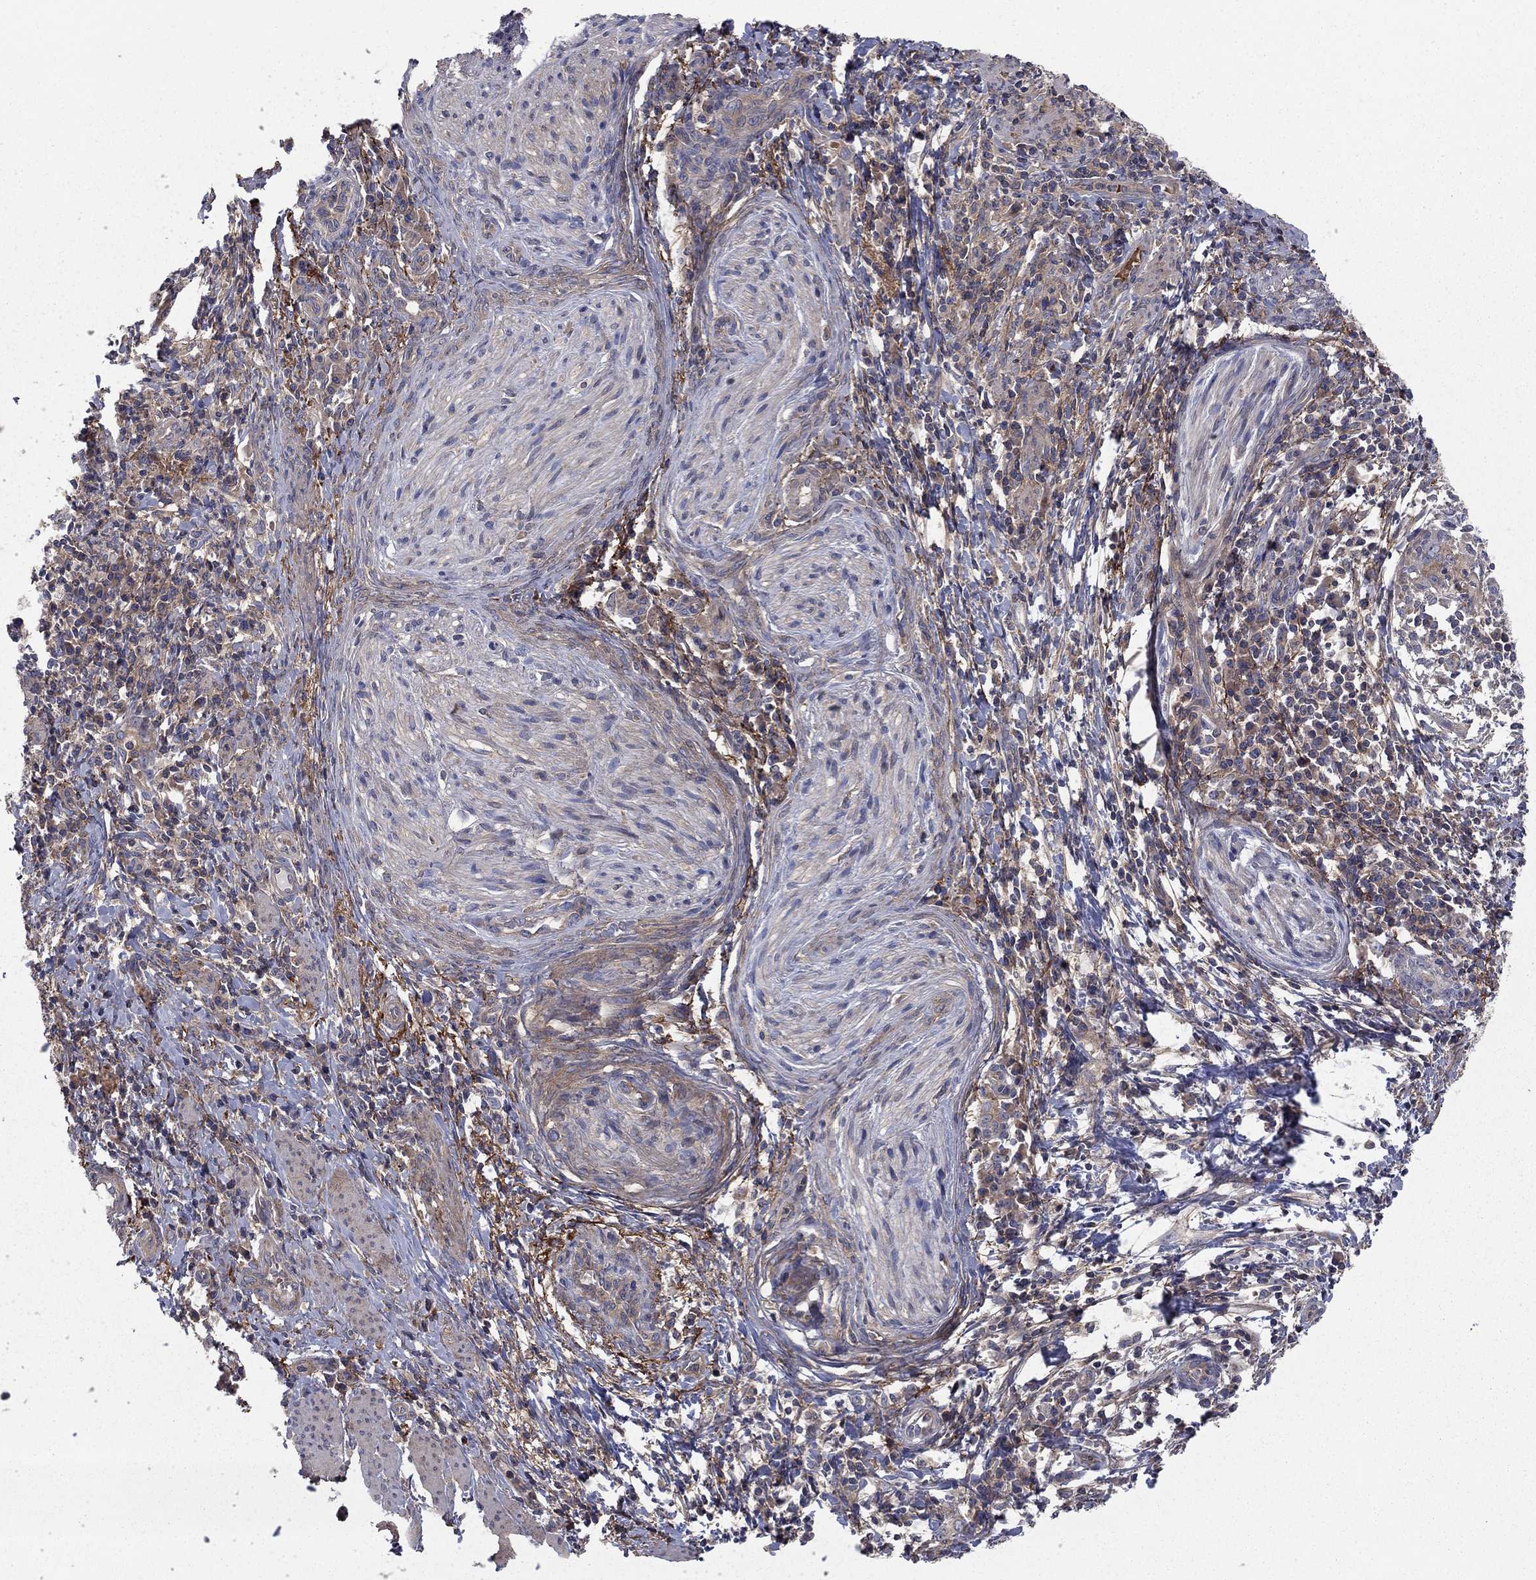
{"staining": {"intensity": "moderate", "quantity": ">75%", "location": "cytoplasmic/membranous"}, "tissue": "cervical cancer", "cell_type": "Tumor cells", "image_type": "cancer", "snomed": [{"axis": "morphology", "description": "Squamous cell carcinoma, NOS"}, {"axis": "topography", "description": "Cervix"}], "caption": "Immunohistochemistry (IHC) of human squamous cell carcinoma (cervical) reveals medium levels of moderate cytoplasmic/membranous staining in approximately >75% of tumor cells.", "gene": "RNF123", "patient": {"sex": "female", "age": 26}}